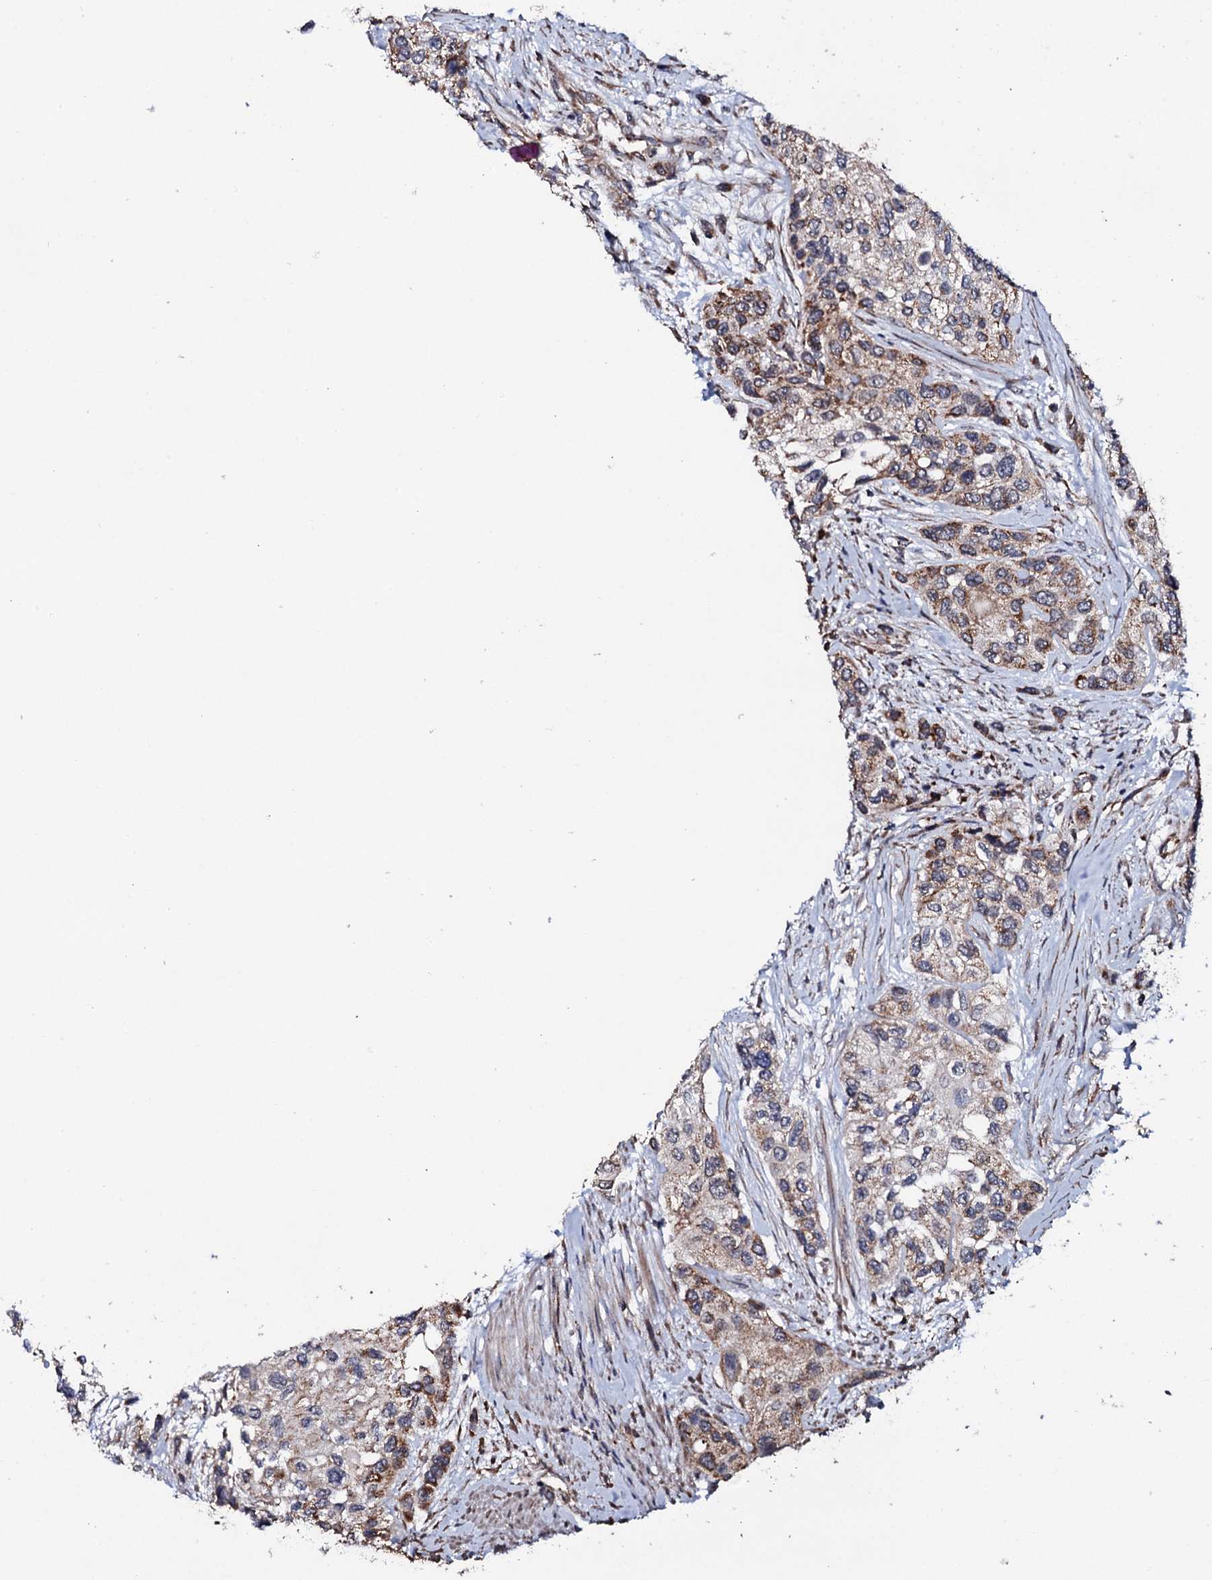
{"staining": {"intensity": "moderate", "quantity": "25%-75%", "location": "cytoplasmic/membranous"}, "tissue": "urothelial cancer", "cell_type": "Tumor cells", "image_type": "cancer", "snomed": [{"axis": "morphology", "description": "Normal tissue, NOS"}, {"axis": "morphology", "description": "Urothelial carcinoma, High grade"}, {"axis": "topography", "description": "Vascular tissue"}, {"axis": "topography", "description": "Urinary bladder"}], "caption": "This is a micrograph of immunohistochemistry (IHC) staining of urothelial carcinoma (high-grade), which shows moderate staining in the cytoplasmic/membranous of tumor cells.", "gene": "MTIF3", "patient": {"sex": "female", "age": 56}}